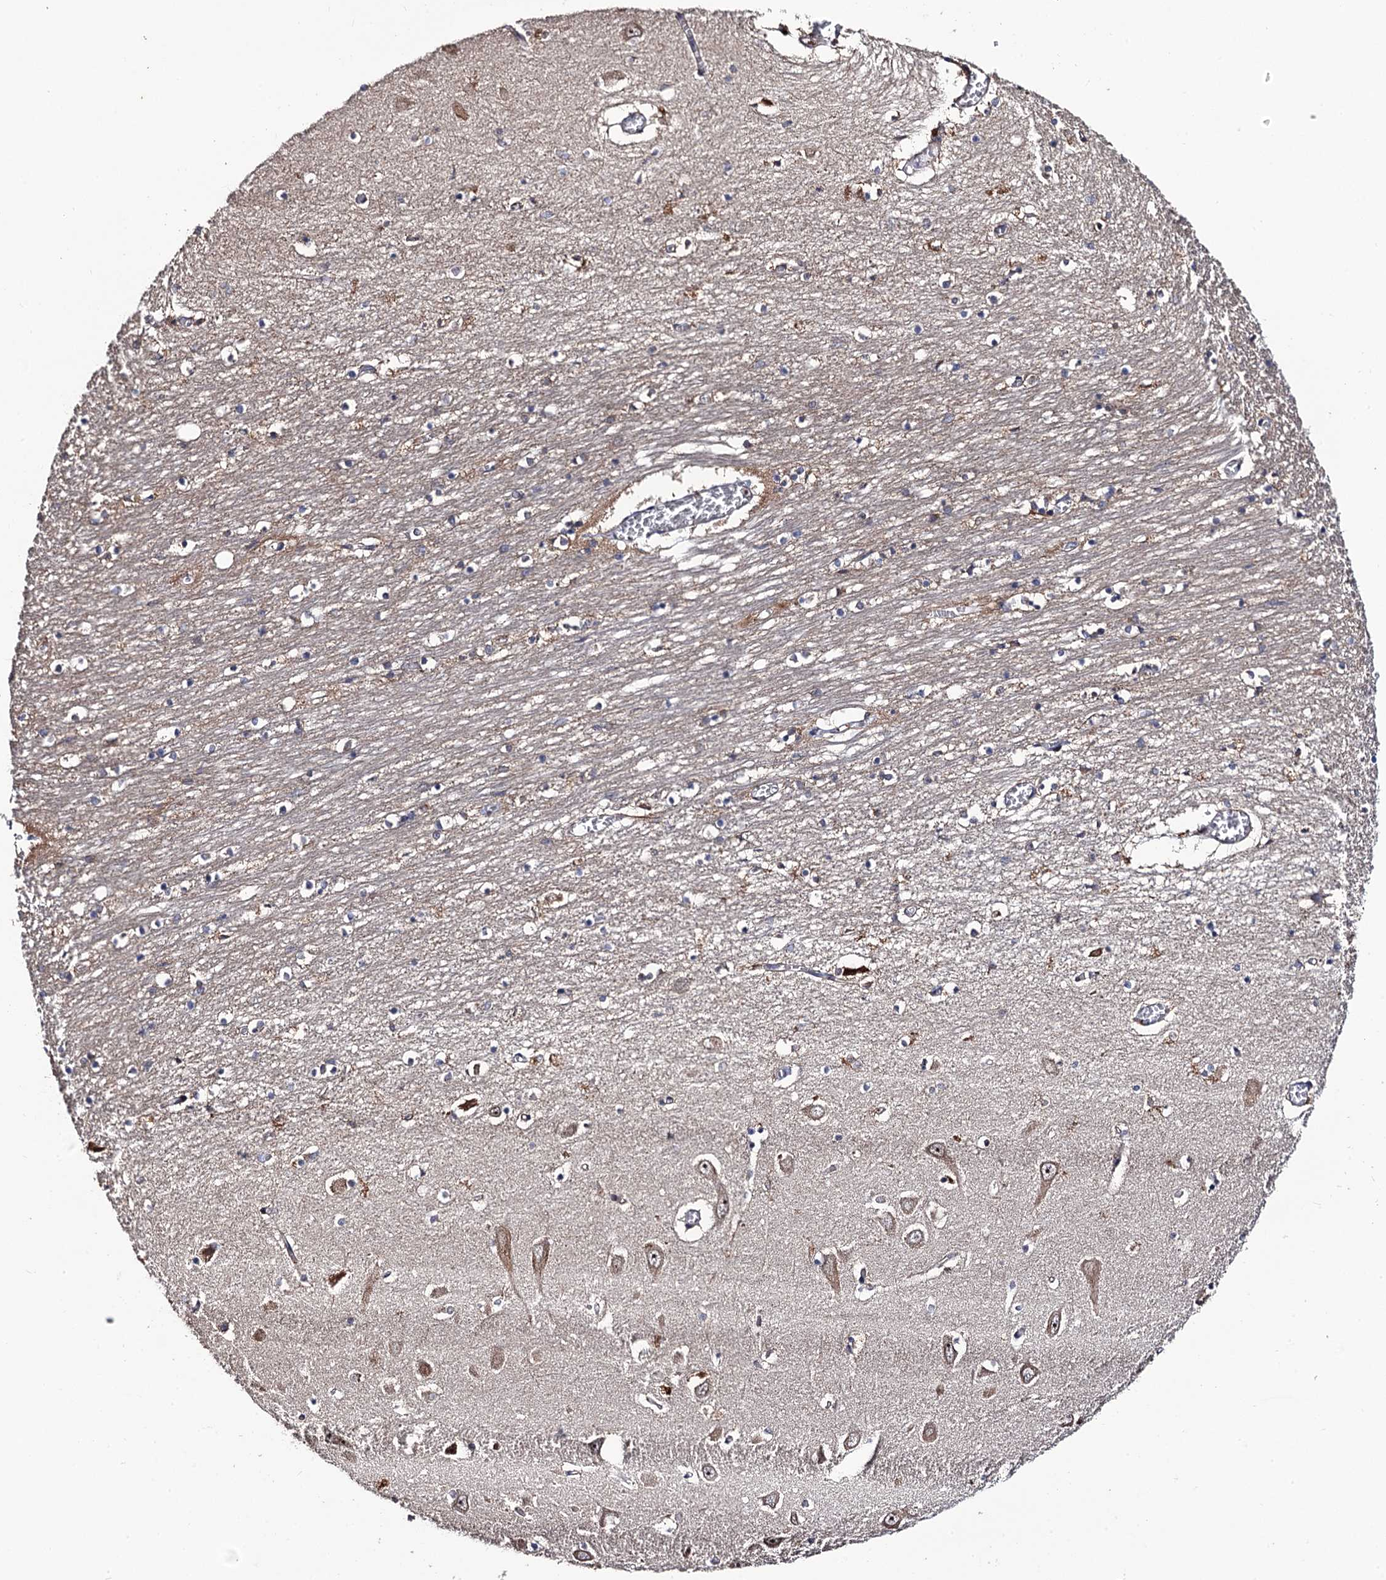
{"staining": {"intensity": "weak", "quantity": "<25%", "location": "cytoplasmic/membranous"}, "tissue": "hippocampus", "cell_type": "Glial cells", "image_type": "normal", "snomed": [{"axis": "morphology", "description": "Normal tissue, NOS"}, {"axis": "topography", "description": "Hippocampus"}], "caption": "IHC photomicrograph of normal hippocampus stained for a protein (brown), which shows no staining in glial cells.", "gene": "LRRC63", "patient": {"sex": "male", "age": 70}}